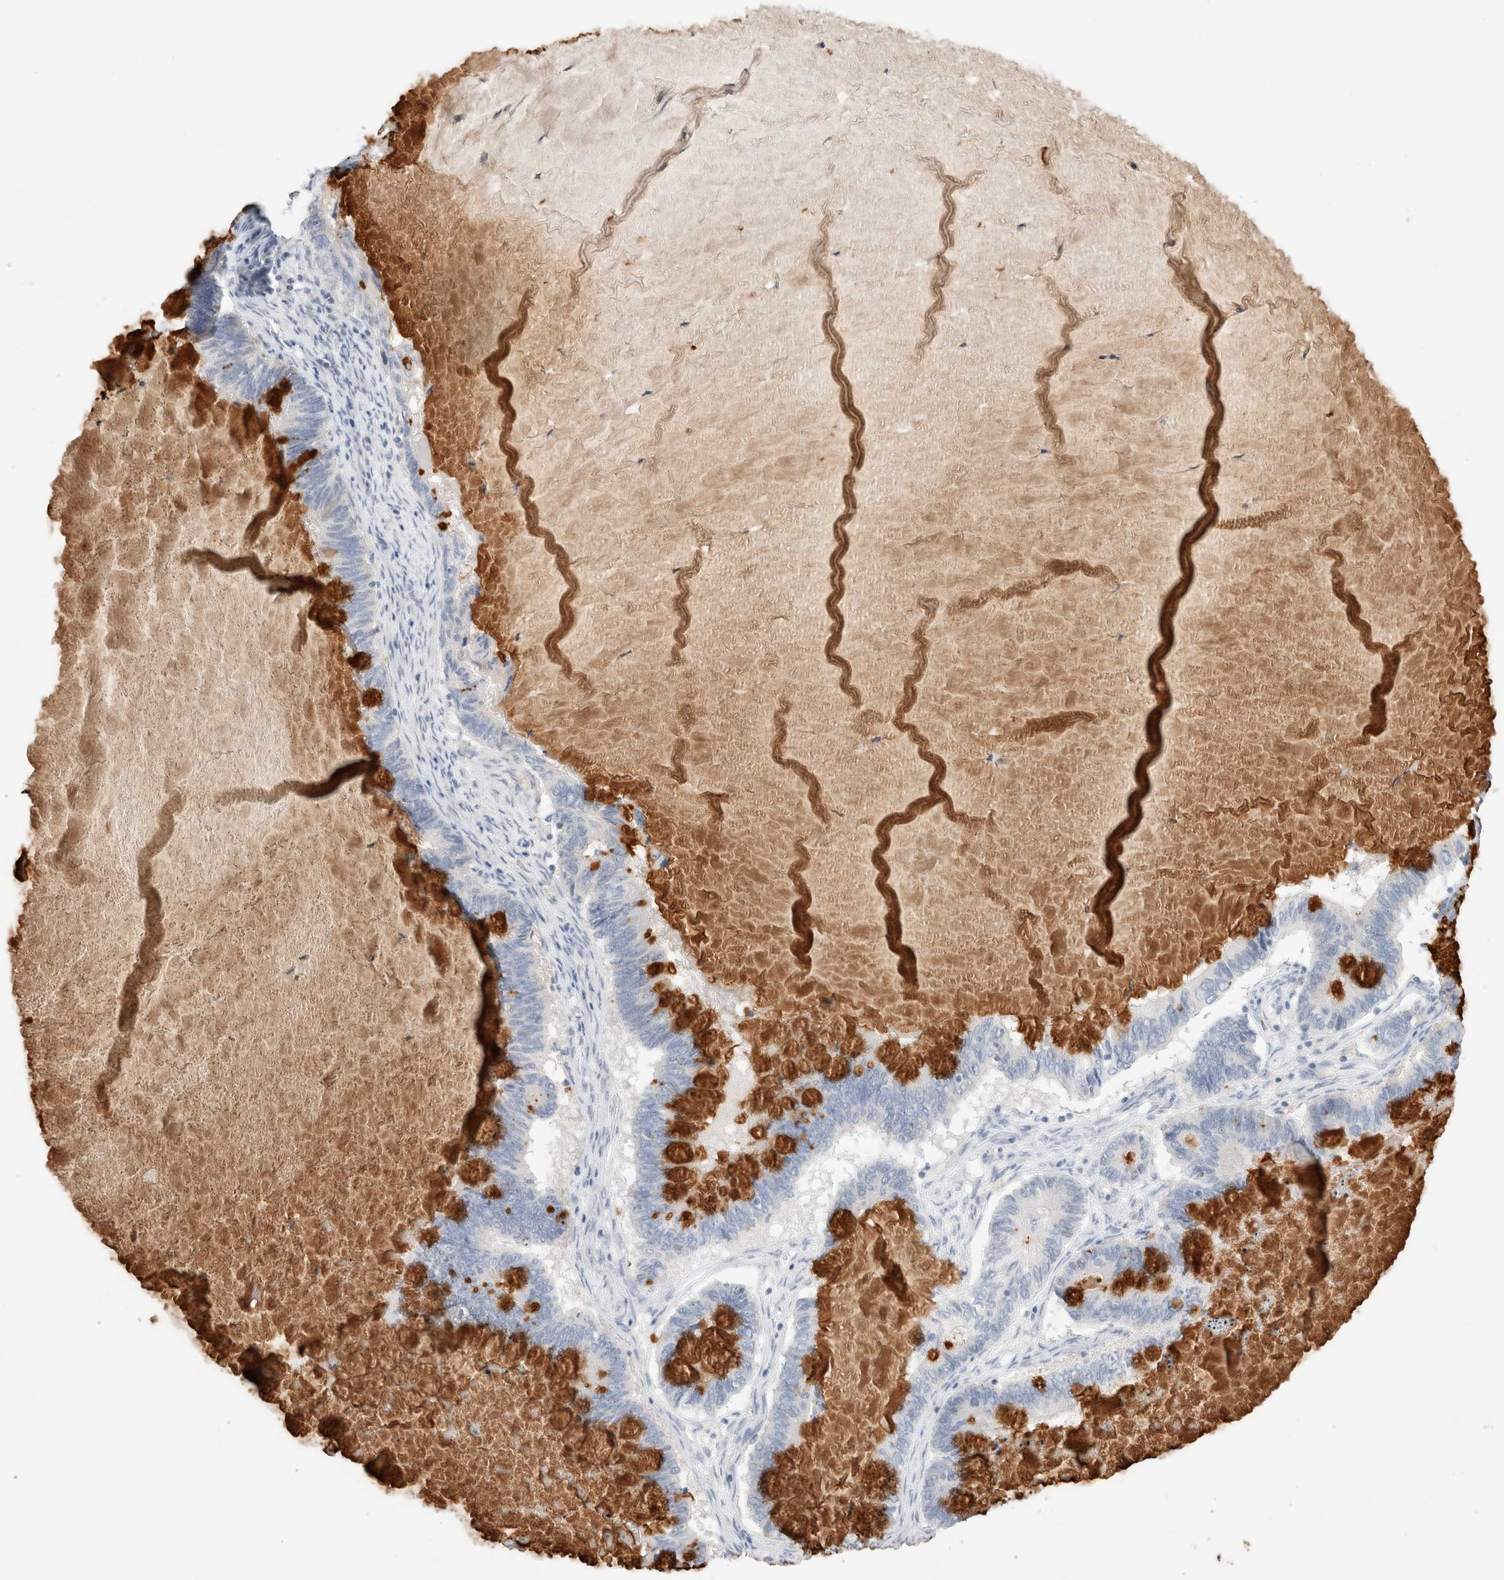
{"staining": {"intensity": "strong", "quantity": "25%-75%", "location": "cytoplasmic/membranous"}, "tissue": "ovarian cancer", "cell_type": "Tumor cells", "image_type": "cancer", "snomed": [{"axis": "morphology", "description": "Cystadenocarcinoma, mucinous, NOS"}, {"axis": "topography", "description": "Ovary"}], "caption": "Brown immunohistochemical staining in human ovarian cancer (mucinous cystadenocarcinoma) displays strong cytoplasmic/membranous positivity in approximately 25%-75% of tumor cells.", "gene": "ADAM30", "patient": {"sex": "female", "age": 61}}